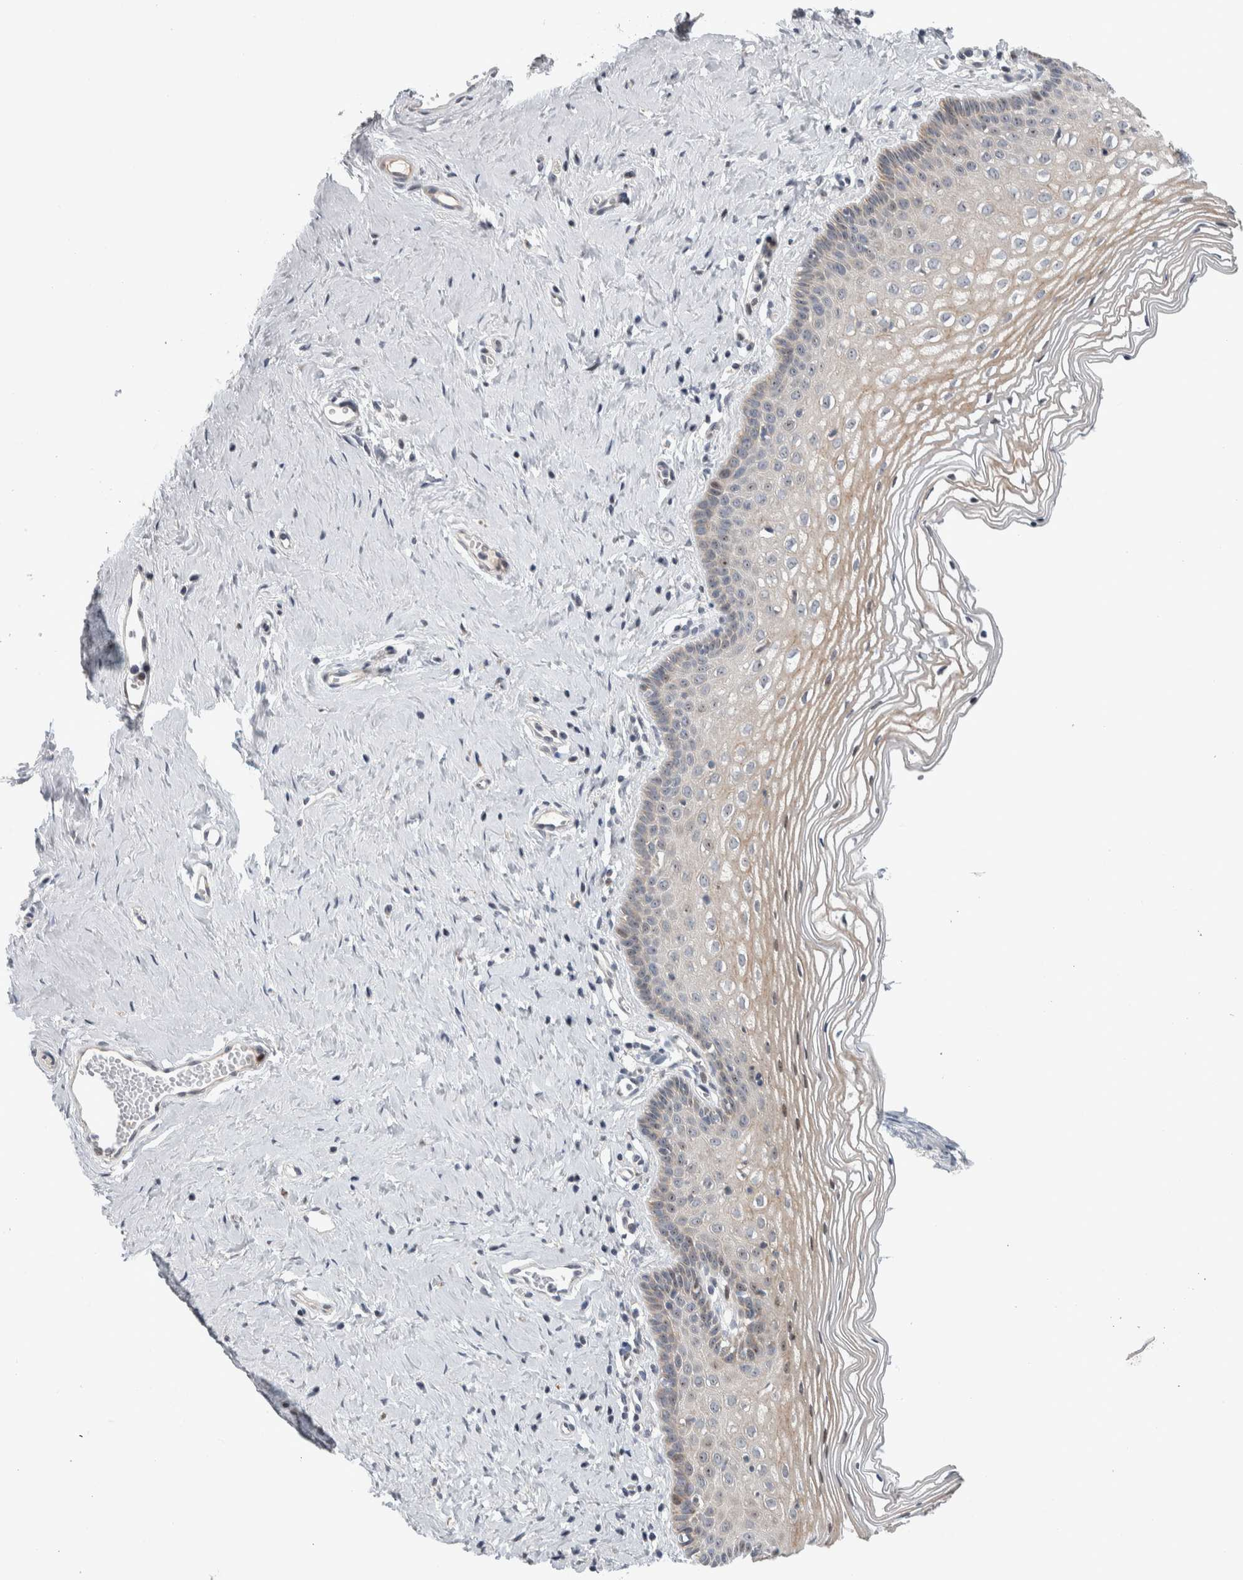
{"staining": {"intensity": "weak", "quantity": "<25%", "location": "cytoplasmic/membranous"}, "tissue": "vagina", "cell_type": "Squamous epithelial cells", "image_type": "normal", "snomed": [{"axis": "morphology", "description": "Normal tissue, NOS"}, {"axis": "topography", "description": "Vagina"}], "caption": "Squamous epithelial cells are negative for brown protein staining in benign vagina. (DAB (3,3'-diaminobenzidine) immunohistochemistry, high magnification).", "gene": "PRRG4", "patient": {"sex": "female", "age": 32}}